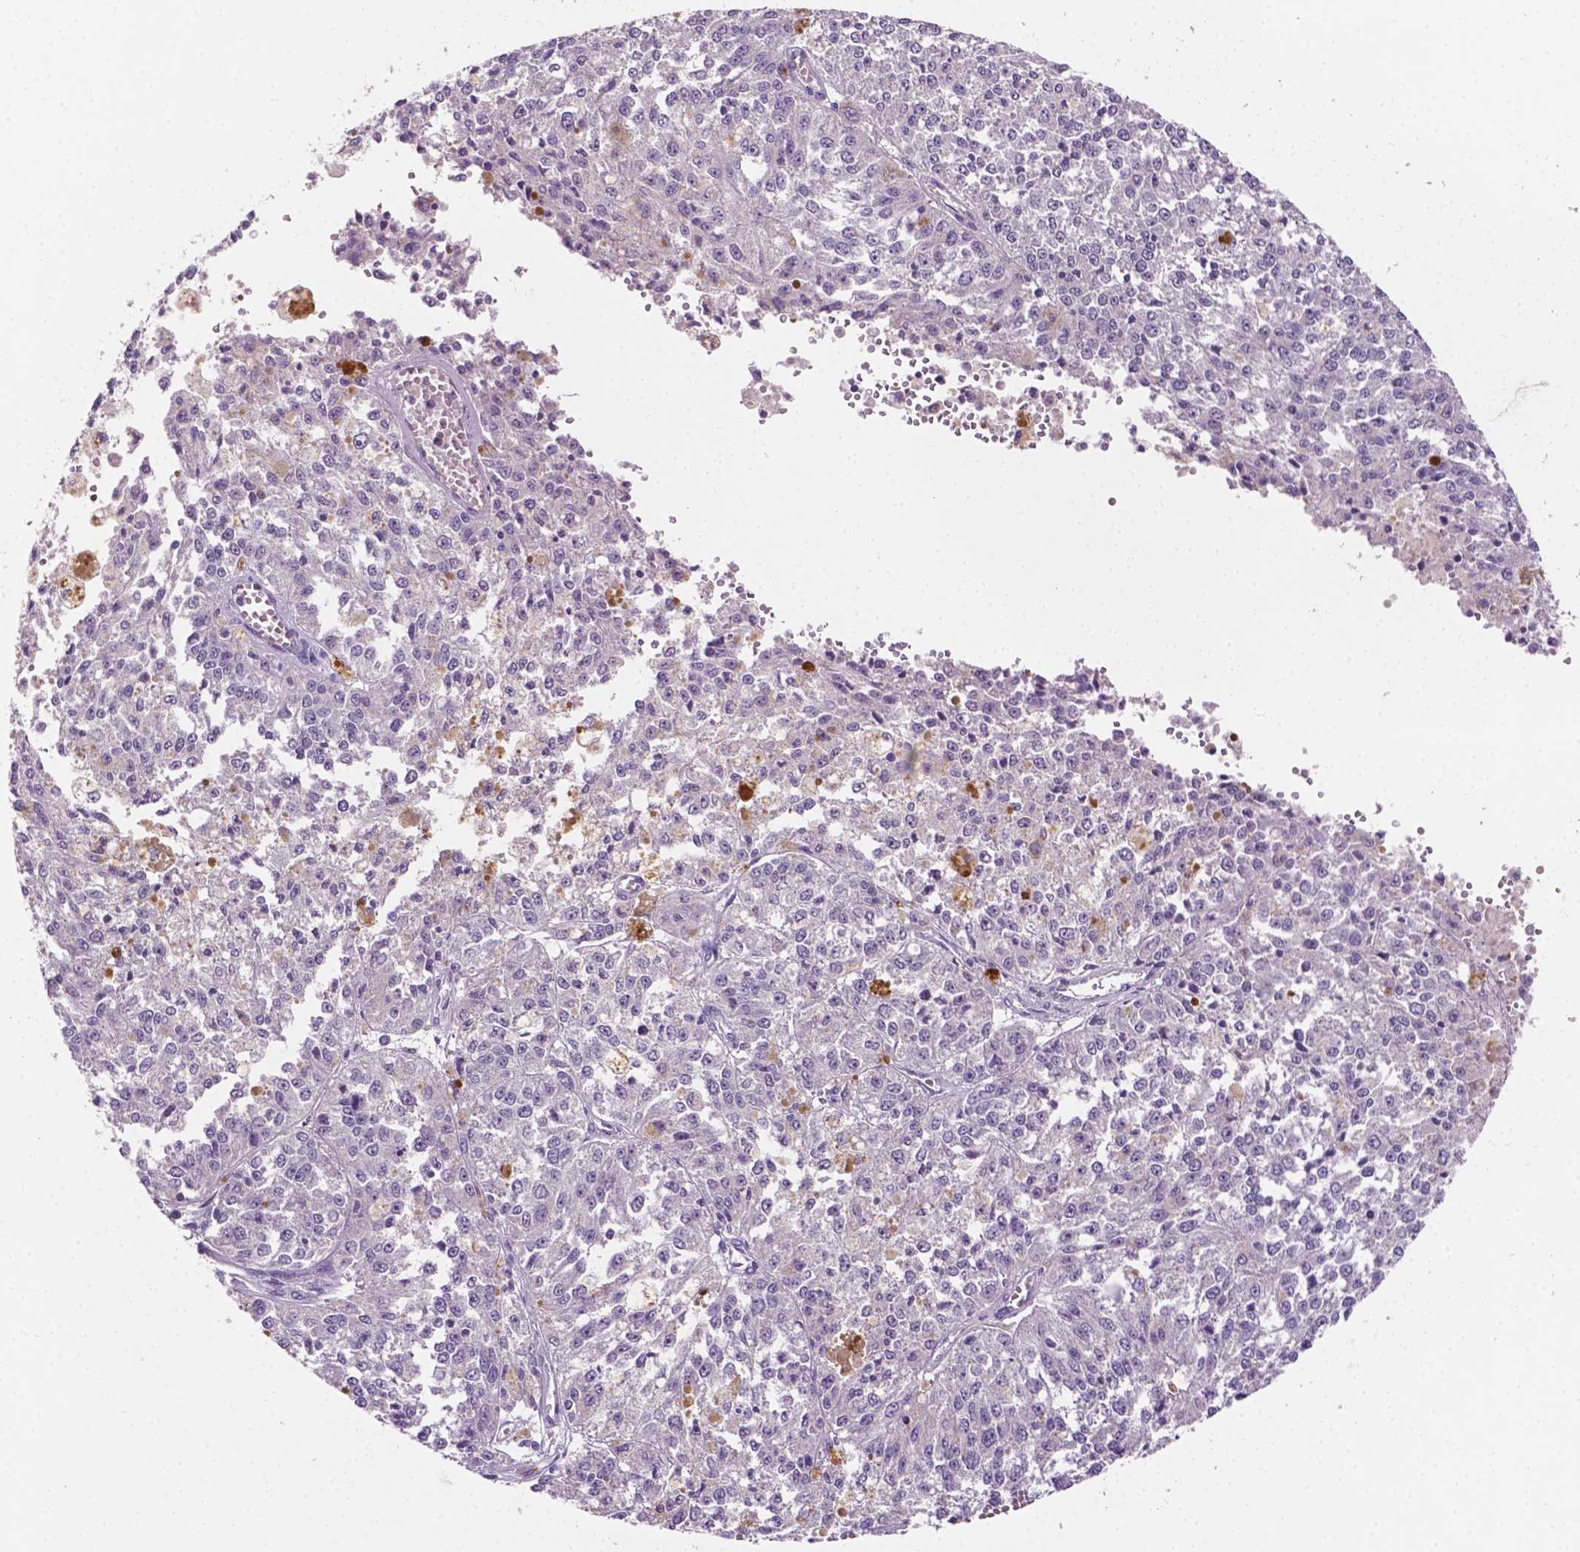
{"staining": {"intensity": "negative", "quantity": "none", "location": "none"}, "tissue": "melanoma", "cell_type": "Tumor cells", "image_type": "cancer", "snomed": [{"axis": "morphology", "description": "Malignant melanoma, Metastatic site"}, {"axis": "topography", "description": "Lymph node"}], "caption": "An immunohistochemistry histopathology image of melanoma is shown. There is no staining in tumor cells of melanoma.", "gene": "MROH6", "patient": {"sex": "female", "age": 64}}